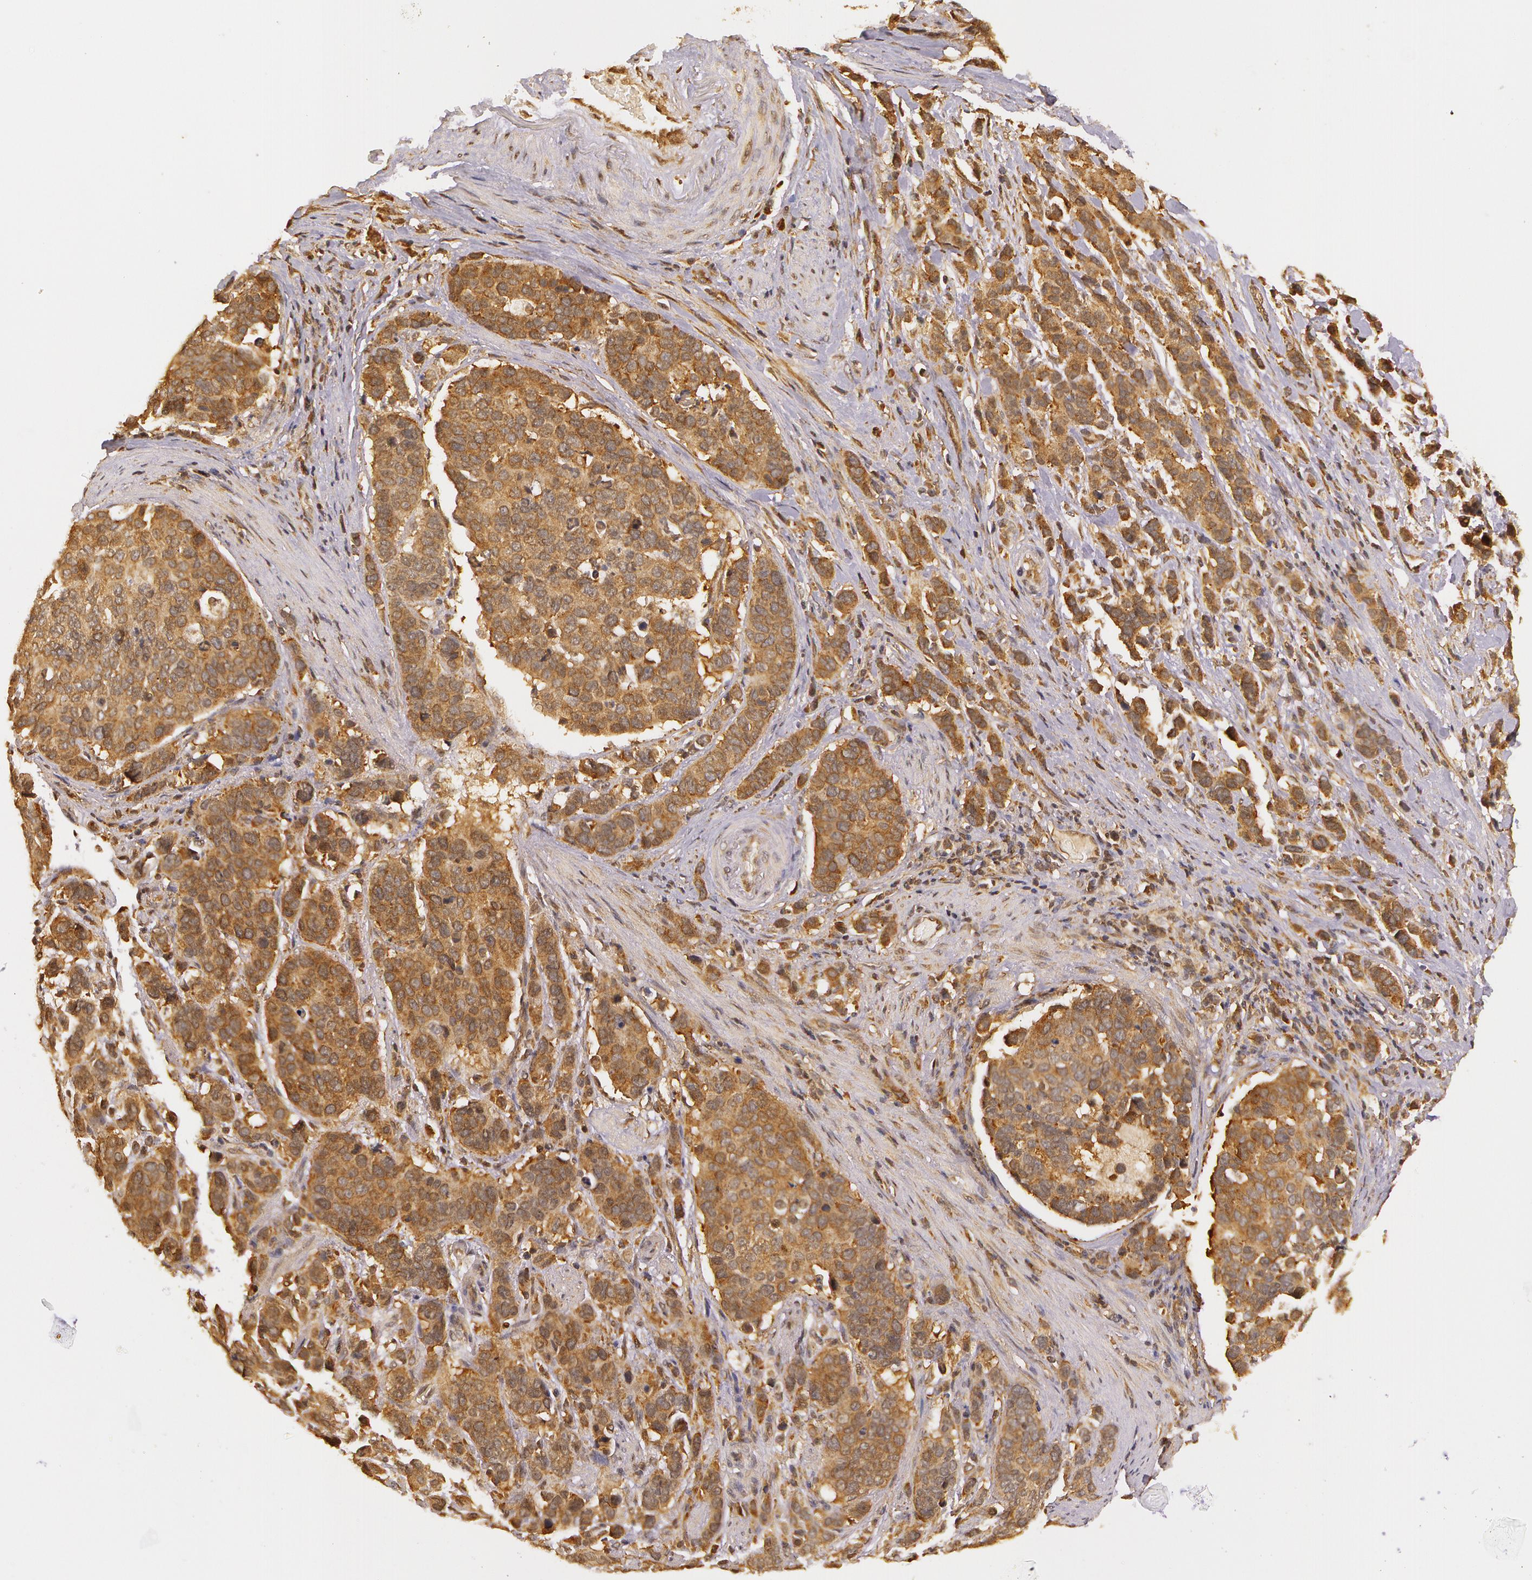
{"staining": {"intensity": "moderate", "quantity": ">75%", "location": "cytoplasmic/membranous"}, "tissue": "stomach cancer", "cell_type": "Tumor cells", "image_type": "cancer", "snomed": [{"axis": "morphology", "description": "Adenocarcinoma, NOS"}, {"axis": "topography", "description": "Stomach, upper"}], "caption": "Adenocarcinoma (stomach) stained with immunohistochemistry (IHC) reveals moderate cytoplasmic/membranous expression in approximately >75% of tumor cells.", "gene": "ASCC2", "patient": {"sex": "male", "age": 71}}